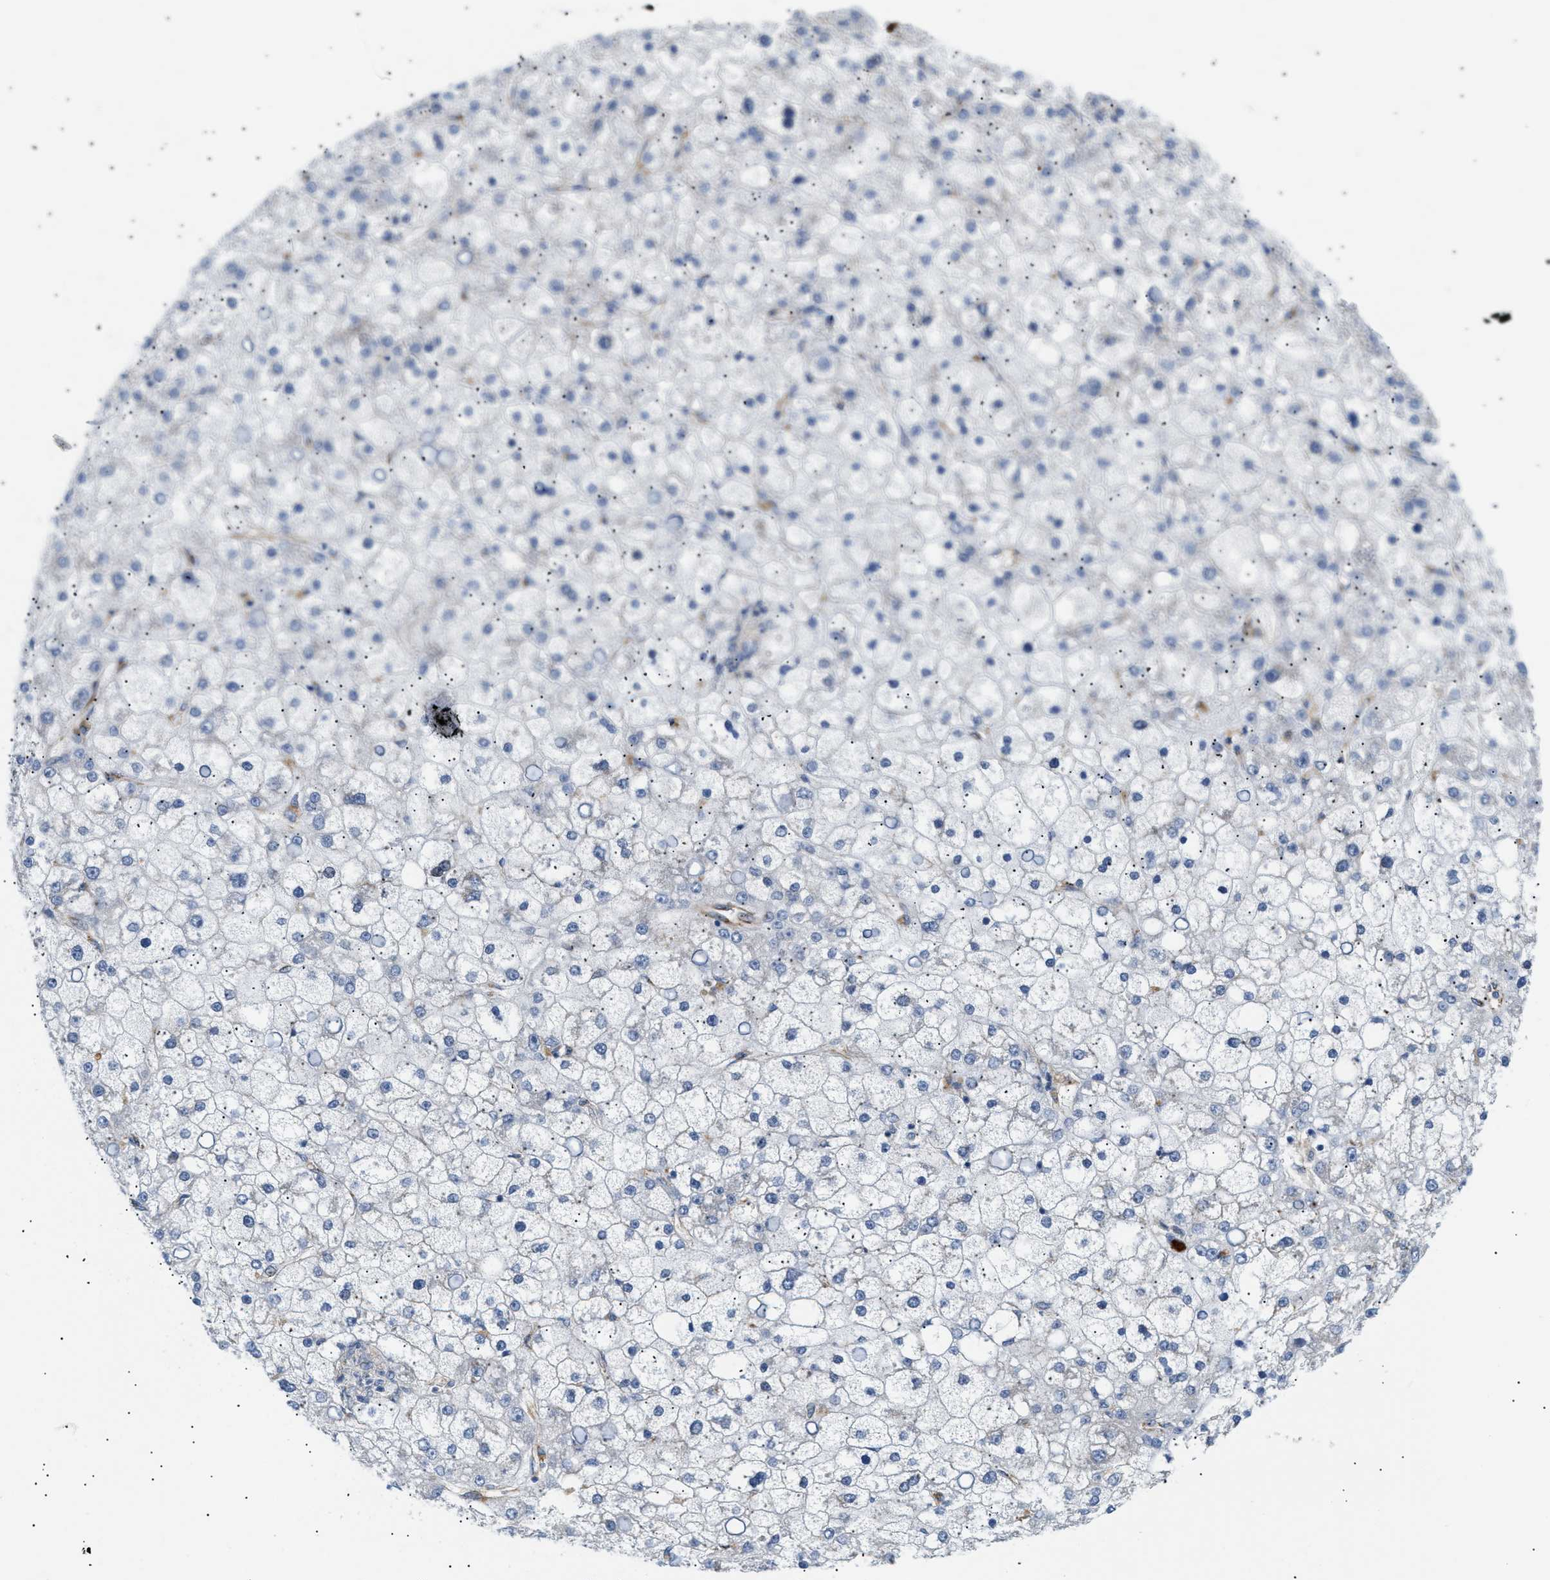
{"staining": {"intensity": "negative", "quantity": "none", "location": "none"}, "tissue": "liver cancer", "cell_type": "Tumor cells", "image_type": "cancer", "snomed": [{"axis": "morphology", "description": "Carcinoma, Hepatocellular, NOS"}, {"axis": "topography", "description": "Liver"}], "caption": "A photomicrograph of hepatocellular carcinoma (liver) stained for a protein demonstrates no brown staining in tumor cells. (DAB (3,3'-diaminobenzidine) IHC with hematoxylin counter stain).", "gene": "DCTN4", "patient": {"sex": "male", "age": 67}}